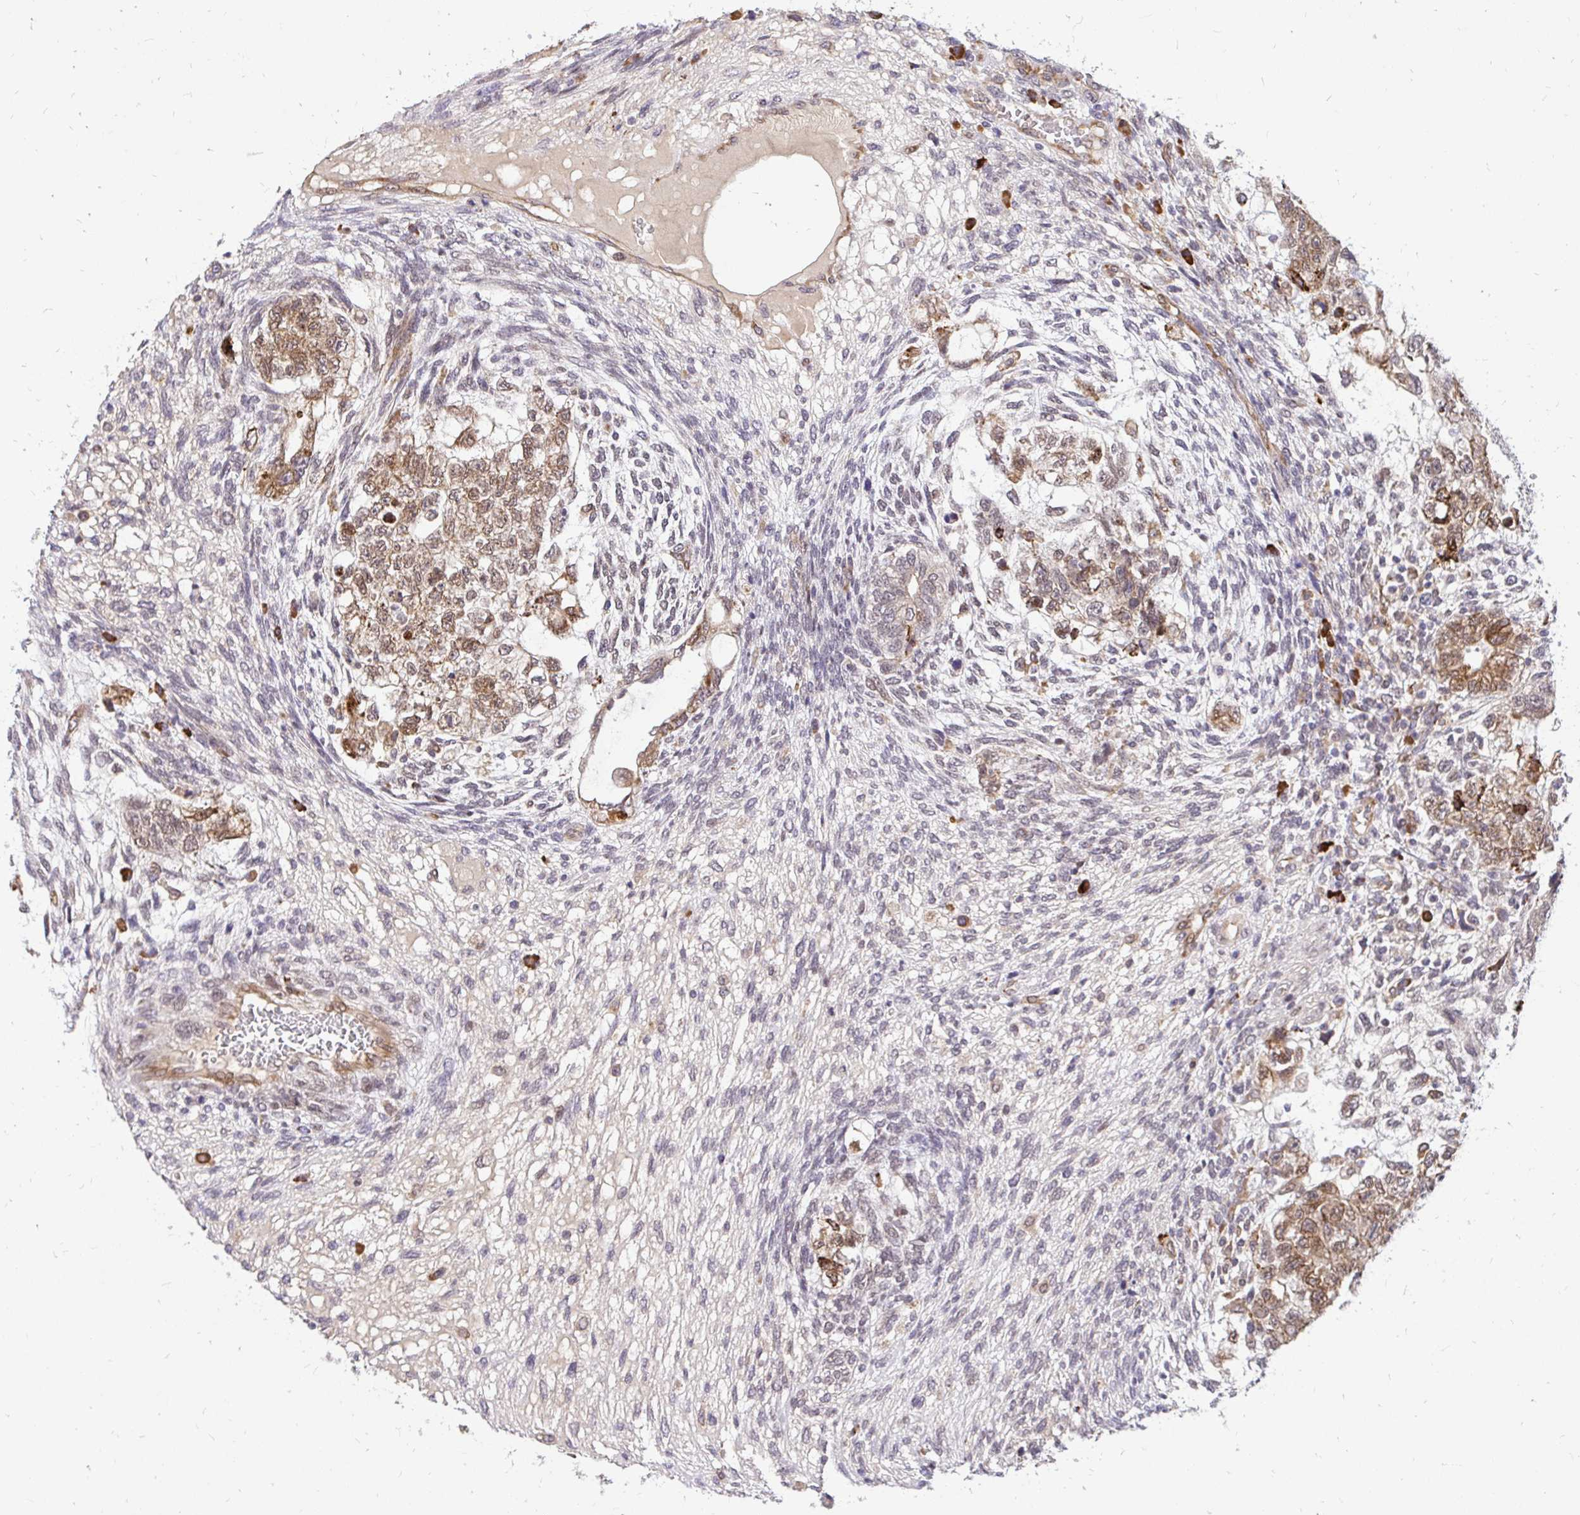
{"staining": {"intensity": "moderate", "quantity": ">75%", "location": "cytoplasmic/membranous"}, "tissue": "testis cancer", "cell_type": "Tumor cells", "image_type": "cancer", "snomed": [{"axis": "morphology", "description": "Normal tissue, NOS"}, {"axis": "morphology", "description": "Carcinoma, Embryonal, NOS"}, {"axis": "topography", "description": "Testis"}], "caption": "IHC (DAB) staining of testis embryonal carcinoma reveals moderate cytoplasmic/membranous protein staining in about >75% of tumor cells. (DAB = brown stain, brightfield microscopy at high magnification).", "gene": "NAALAD2", "patient": {"sex": "male", "age": 36}}